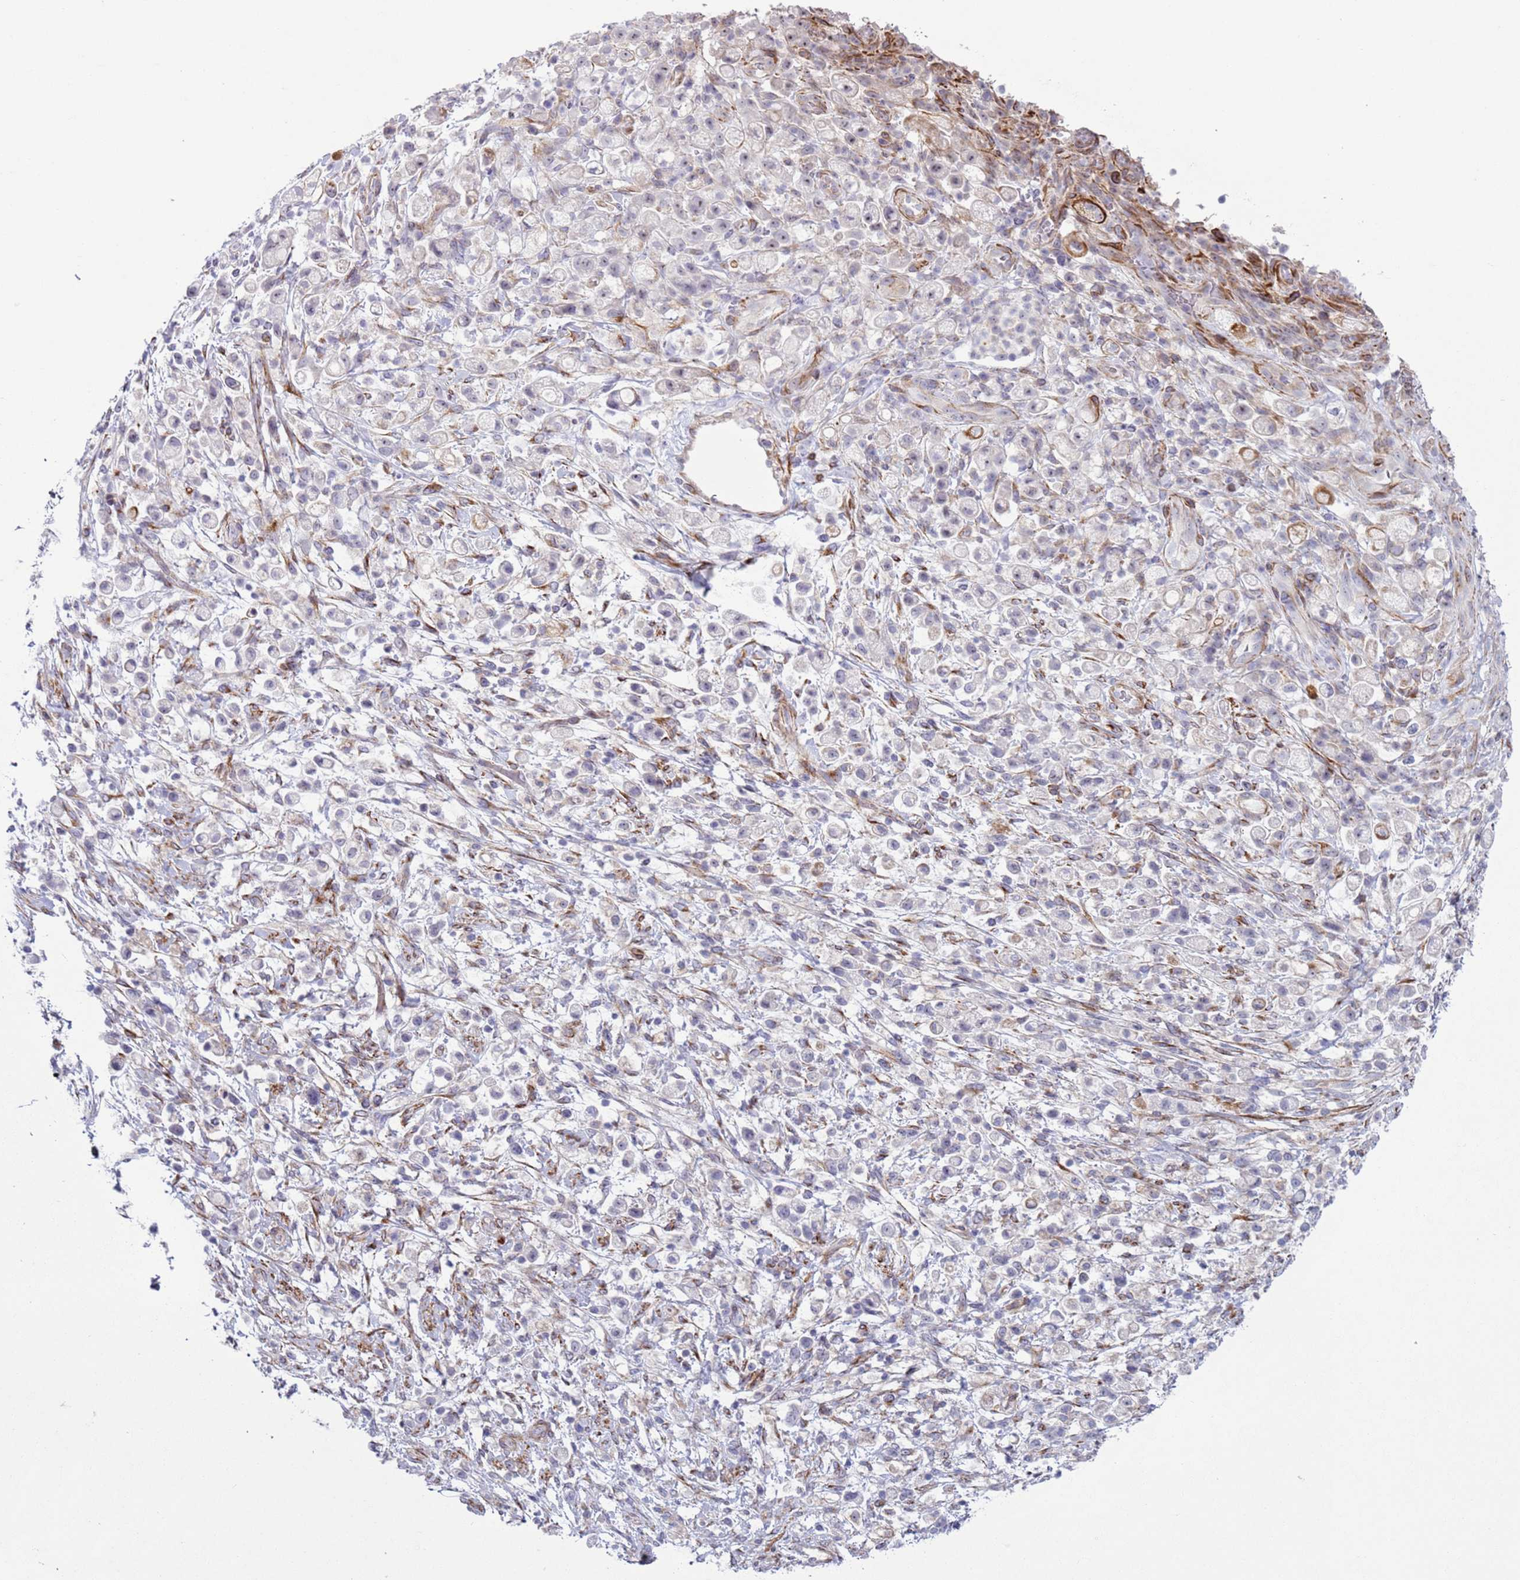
{"staining": {"intensity": "negative", "quantity": "none", "location": "none"}, "tissue": "stomach cancer", "cell_type": "Tumor cells", "image_type": "cancer", "snomed": [{"axis": "morphology", "description": "Adenocarcinoma, NOS"}, {"axis": "topography", "description": "Stomach"}], "caption": "DAB immunohistochemical staining of stomach adenocarcinoma displays no significant positivity in tumor cells.", "gene": "HEATR1", "patient": {"sex": "female", "age": 60}}